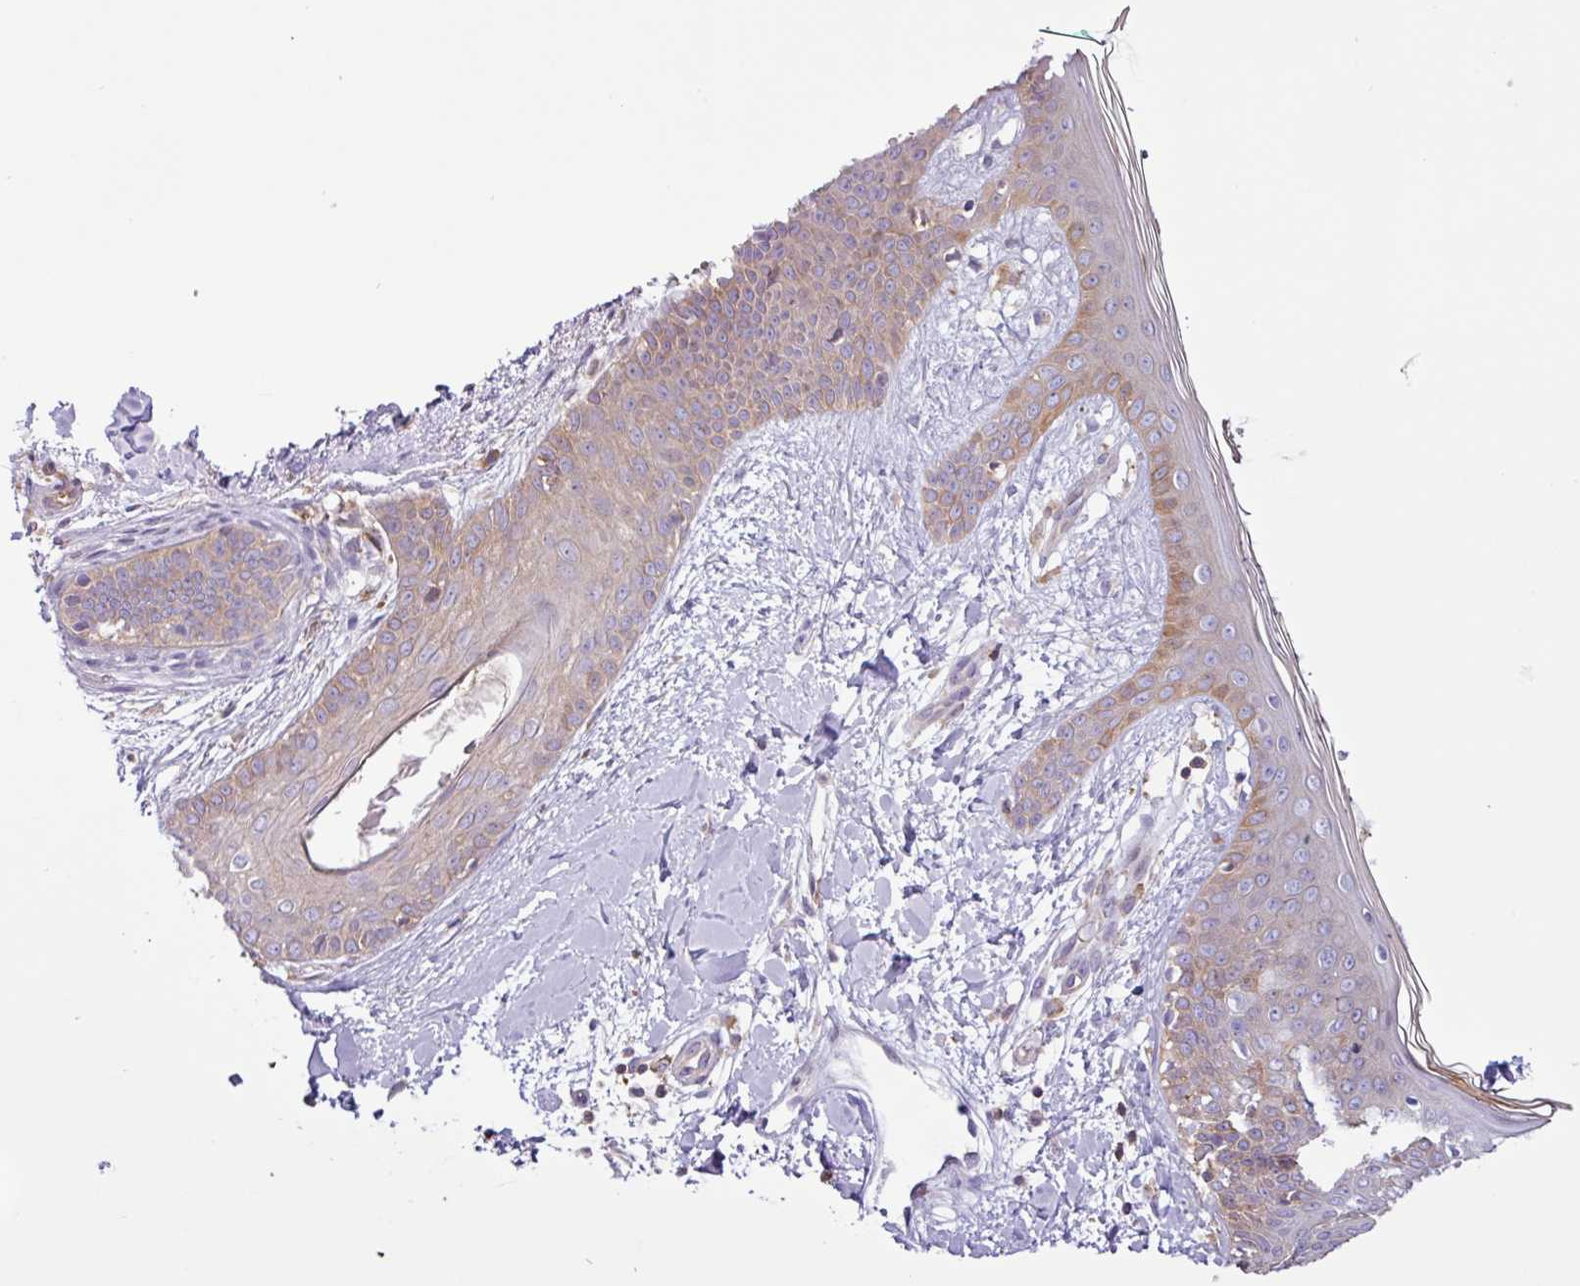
{"staining": {"intensity": "negative", "quantity": "none", "location": "none"}, "tissue": "skin", "cell_type": "Fibroblasts", "image_type": "normal", "snomed": [{"axis": "morphology", "description": "Normal tissue, NOS"}, {"axis": "topography", "description": "Skin"}], "caption": "The photomicrograph shows no staining of fibroblasts in normal skin. The staining is performed using DAB (3,3'-diaminobenzidine) brown chromogen with nuclei counter-stained in using hematoxylin.", "gene": "ACTR3B", "patient": {"sex": "female", "age": 34}}